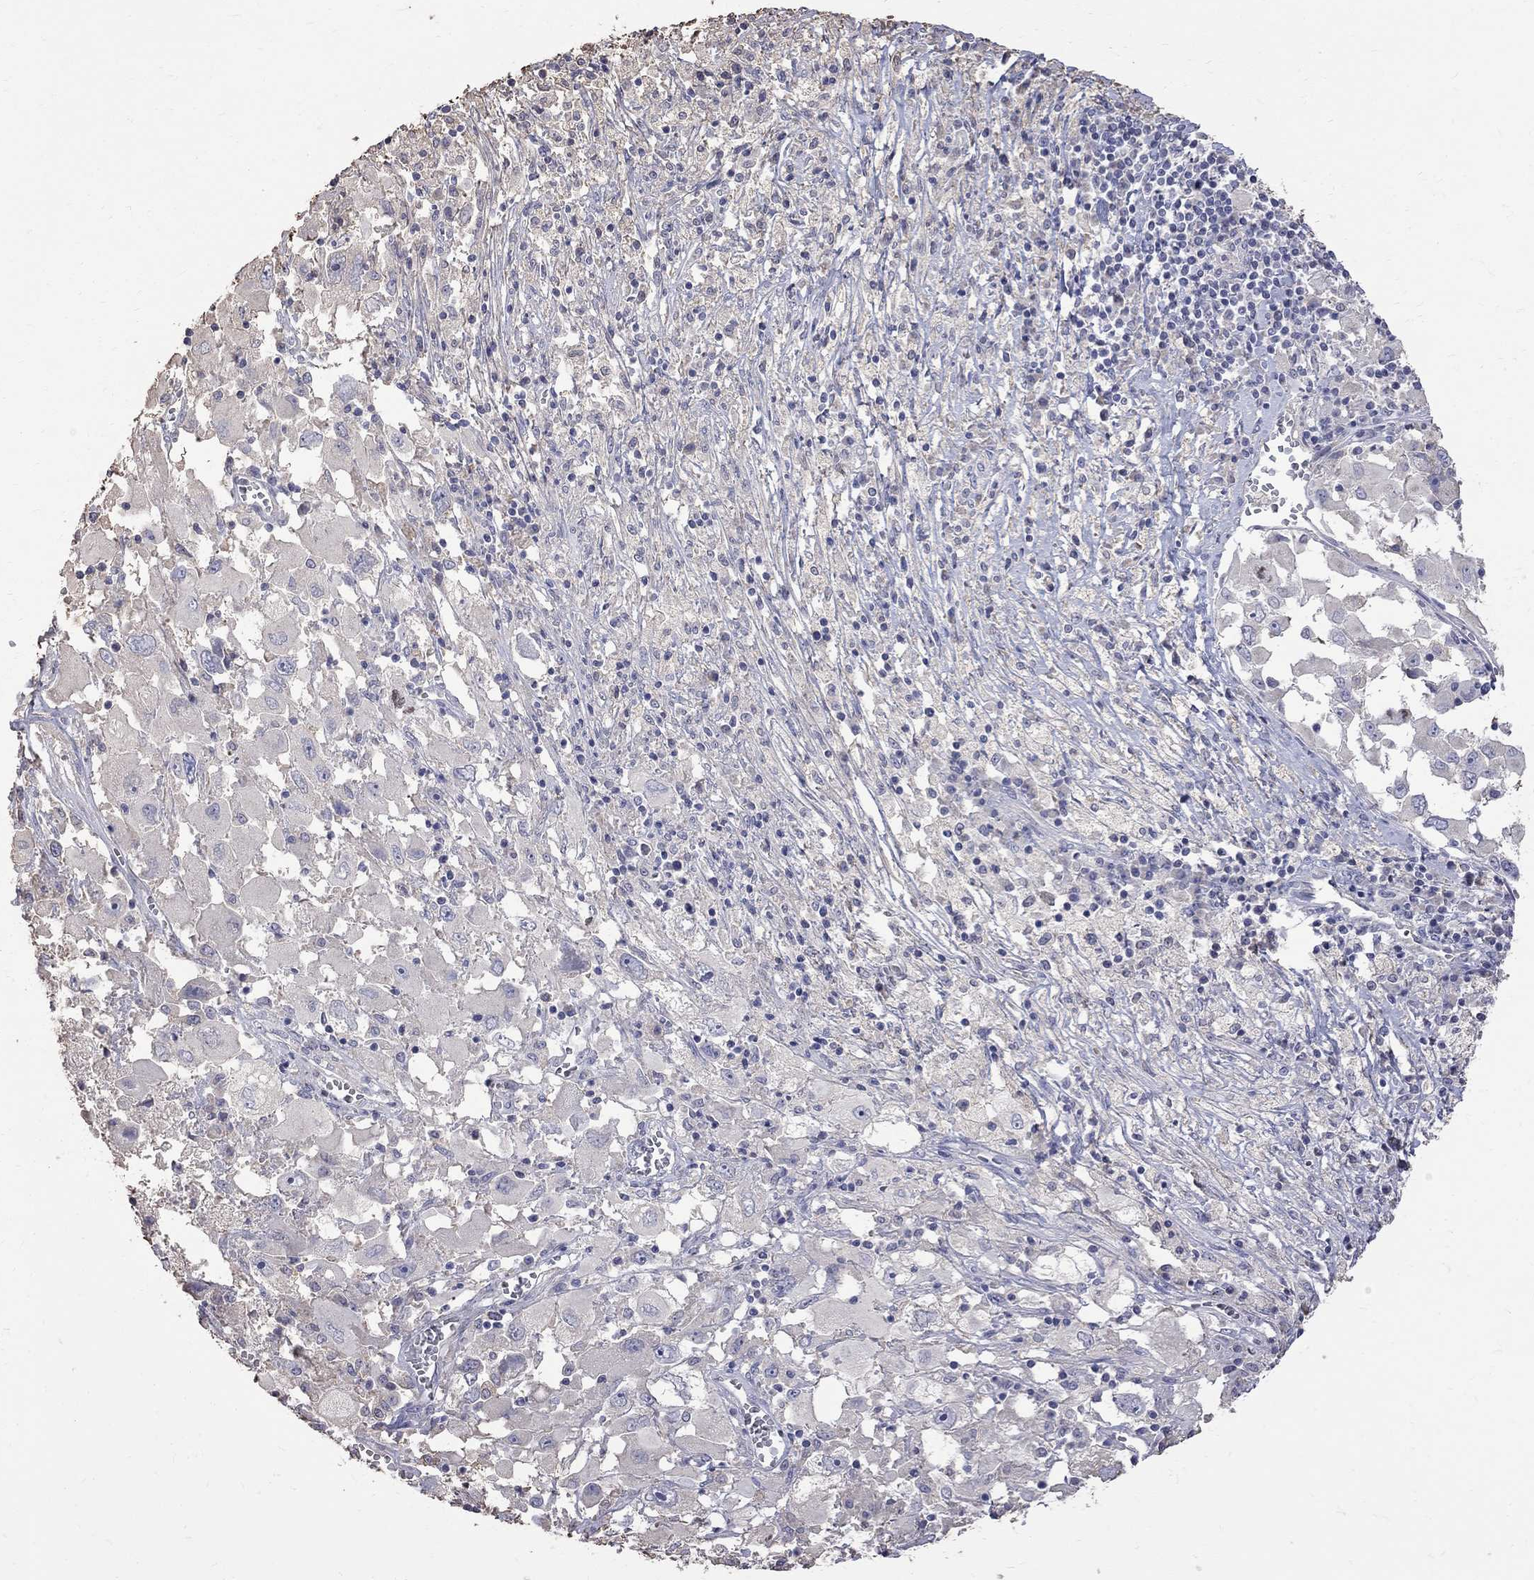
{"staining": {"intensity": "negative", "quantity": "none", "location": "none"}, "tissue": "melanoma", "cell_type": "Tumor cells", "image_type": "cancer", "snomed": [{"axis": "morphology", "description": "Malignant melanoma, Metastatic site"}, {"axis": "topography", "description": "Soft tissue"}], "caption": "Melanoma was stained to show a protein in brown. There is no significant staining in tumor cells. (DAB IHC visualized using brightfield microscopy, high magnification).", "gene": "CKAP2", "patient": {"sex": "male", "age": 50}}